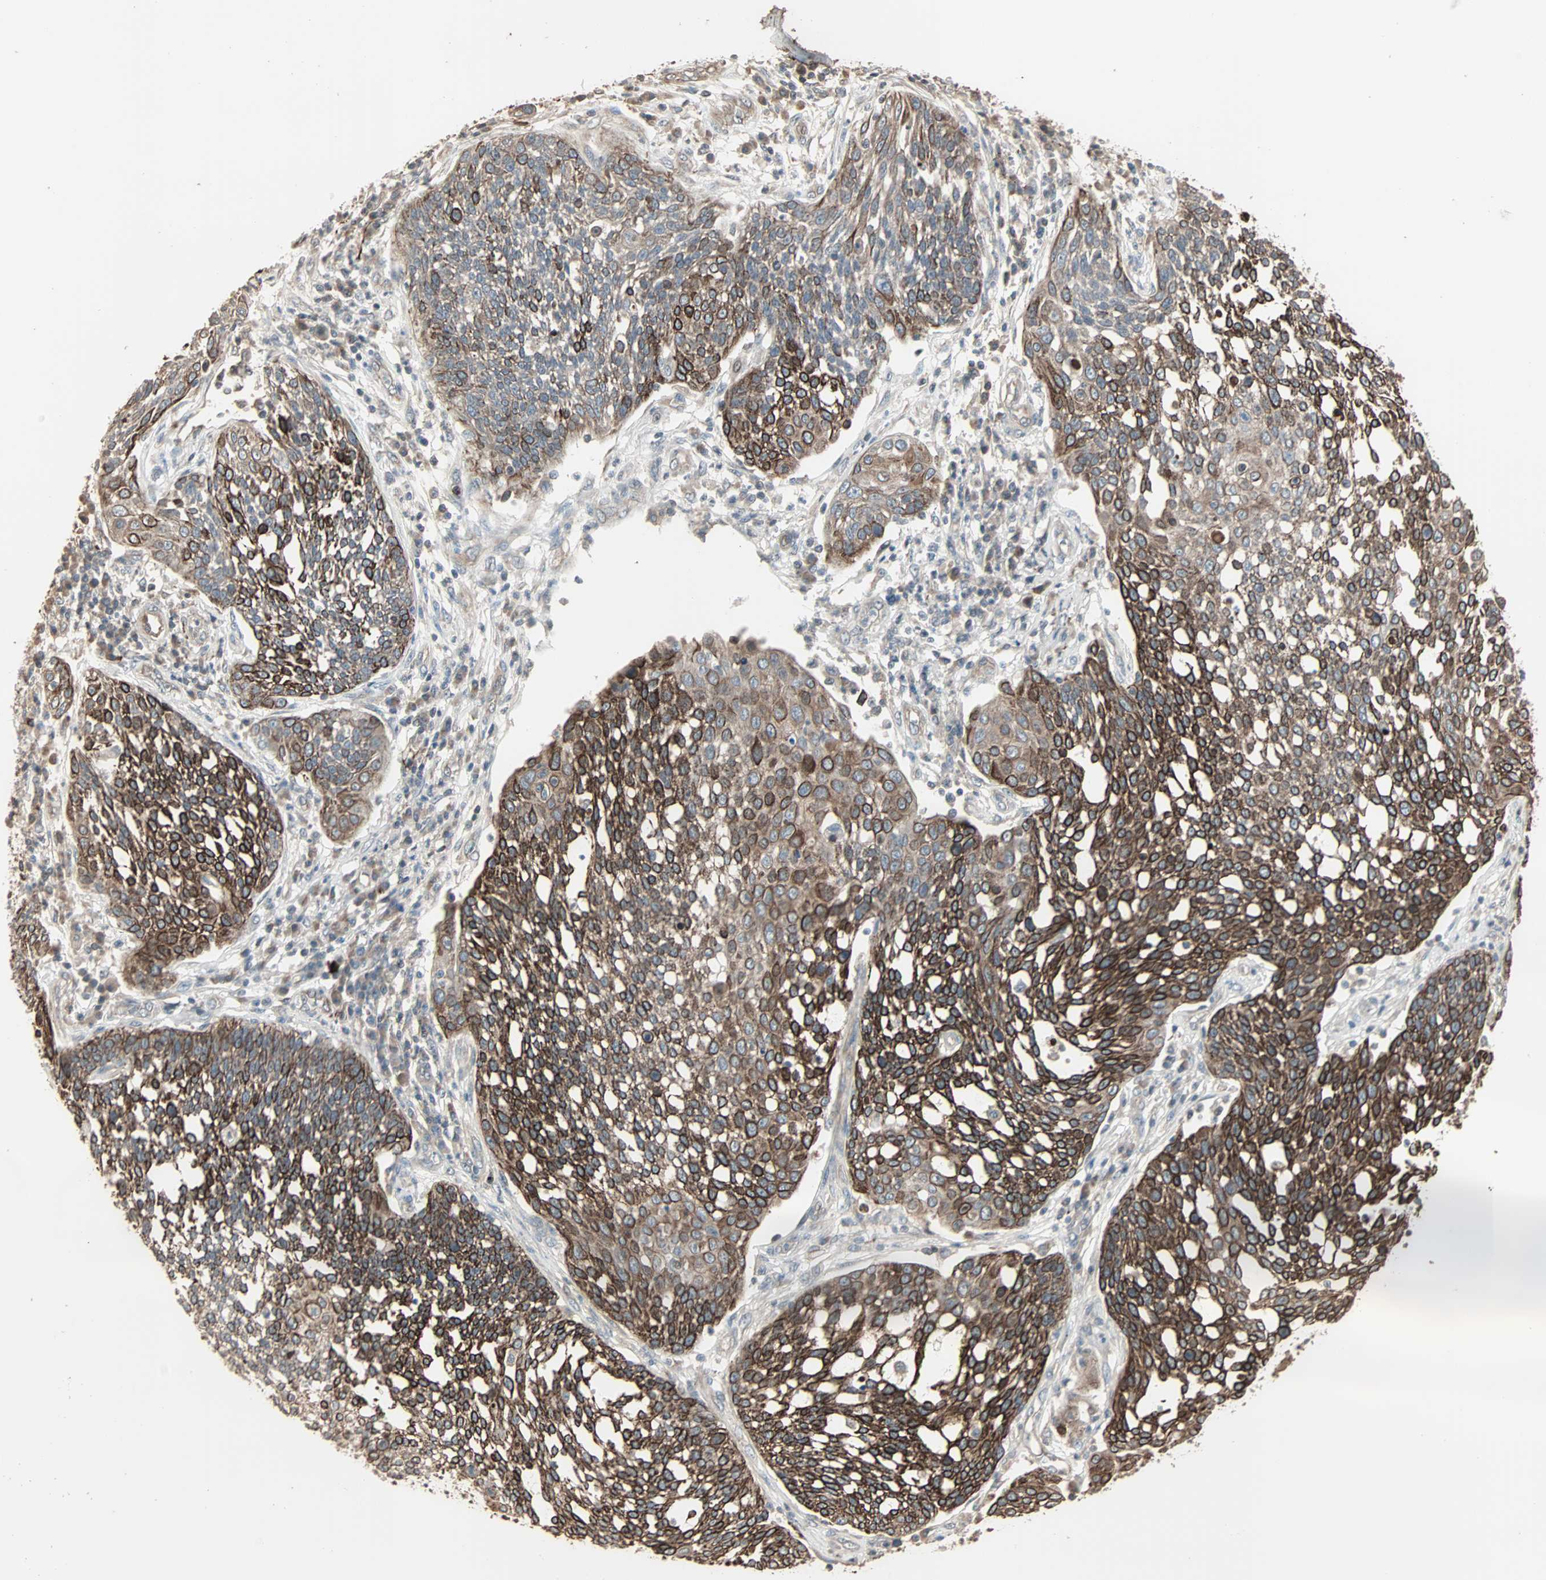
{"staining": {"intensity": "strong", "quantity": ">75%", "location": "cytoplasmic/membranous,nuclear"}, "tissue": "cervical cancer", "cell_type": "Tumor cells", "image_type": "cancer", "snomed": [{"axis": "morphology", "description": "Squamous cell carcinoma, NOS"}, {"axis": "topography", "description": "Cervix"}], "caption": "Strong cytoplasmic/membranous and nuclear positivity for a protein is seen in about >75% of tumor cells of squamous cell carcinoma (cervical) using immunohistochemistry.", "gene": "CALCRL", "patient": {"sex": "female", "age": 34}}